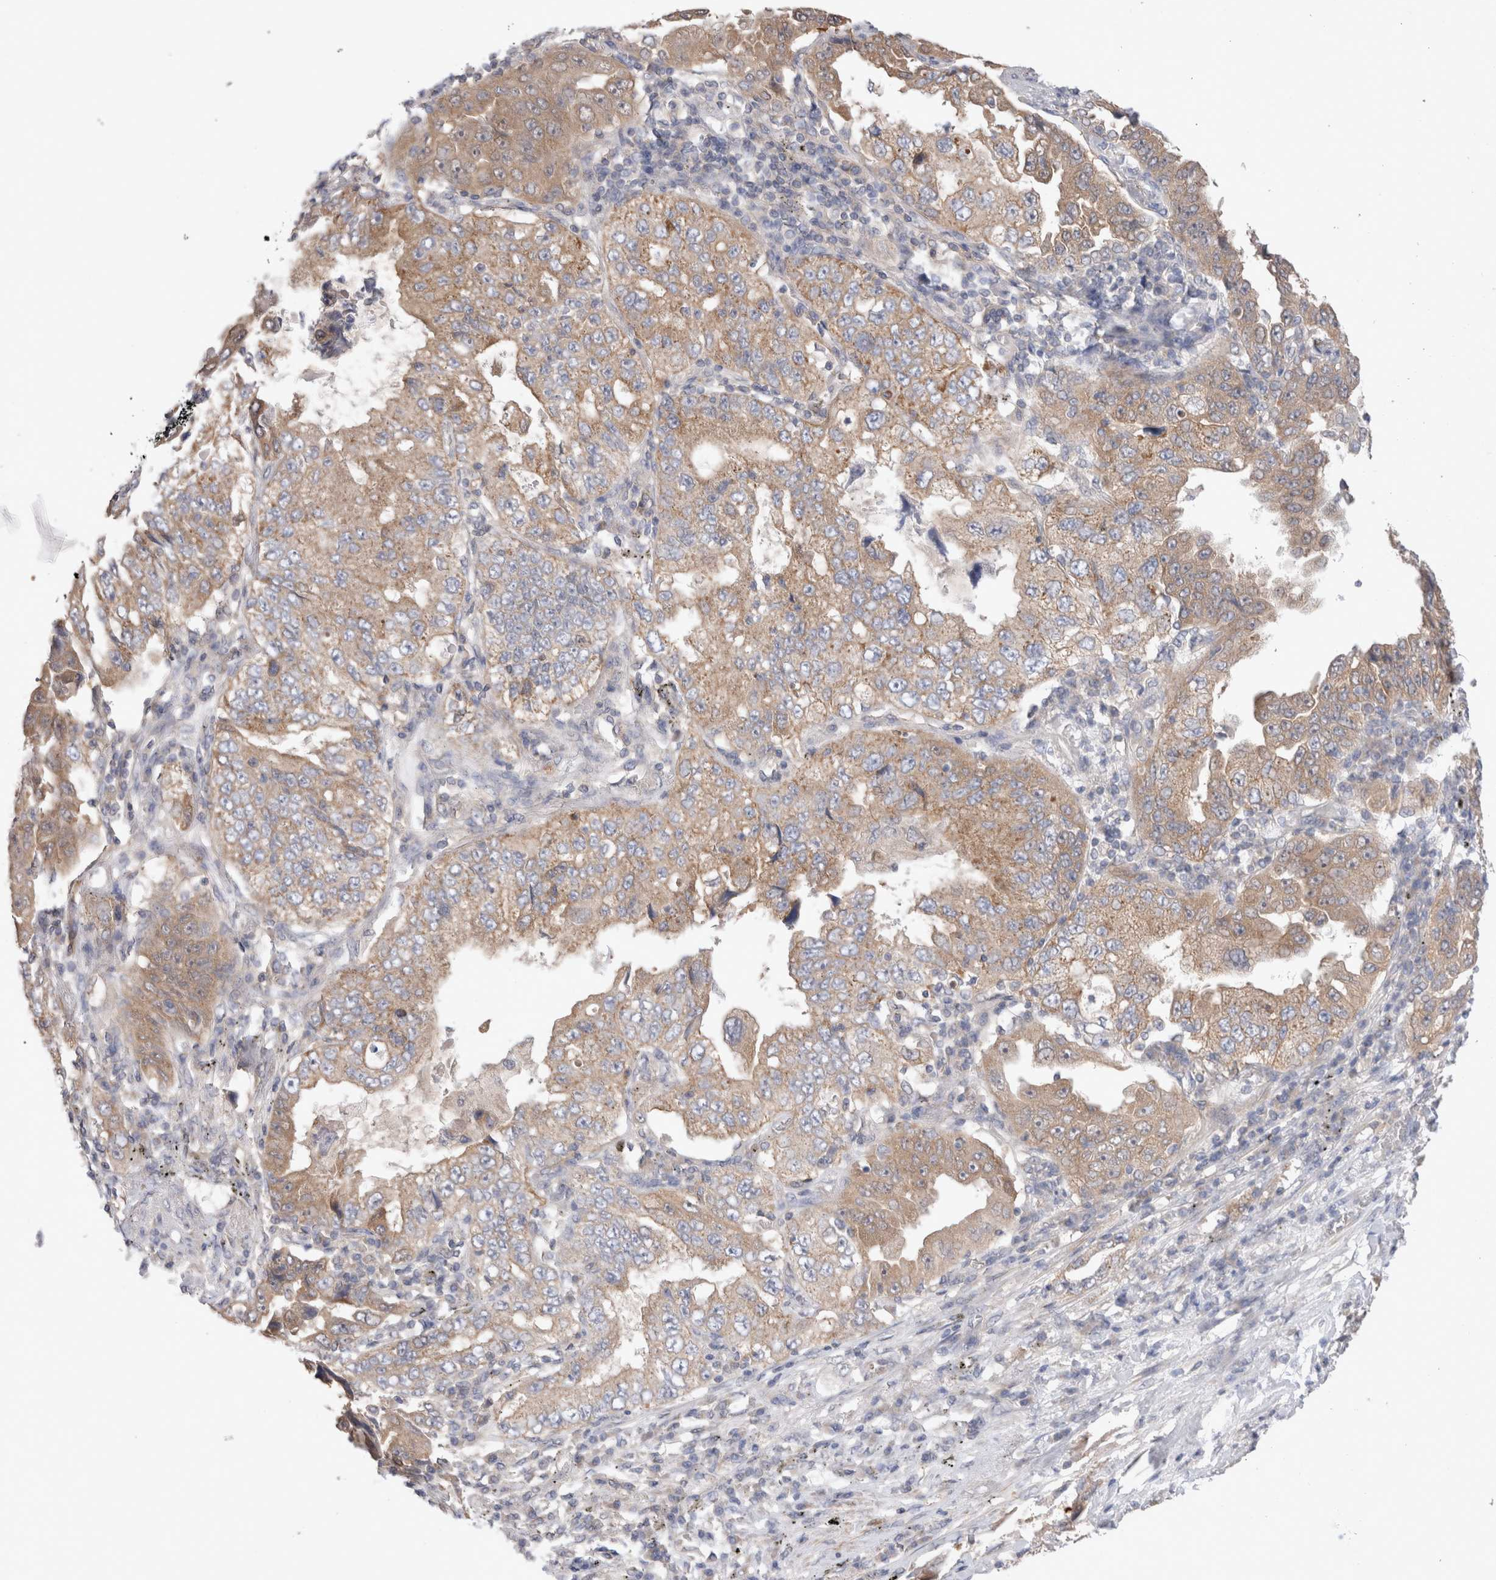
{"staining": {"intensity": "moderate", "quantity": ">75%", "location": "cytoplasmic/membranous"}, "tissue": "lung cancer", "cell_type": "Tumor cells", "image_type": "cancer", "snomed": [{"axis": "morphology", "description": "Adenocarcinoma, NOS"}, {"axis": "topography", "description": "Lung"}], "caption": "A photomicrograph of human lung cancer (adenocarcinoma) stained for a protein demonstrates moderate cytoplasmic/membranous brown staining in tumor cells. The staining is performed using DAB brown chromogen to label protein expression. The nuclei are counter-stained blue using hematoxylin.", "gene": "IFT74", "patient": {"sex": "female", "age": 51}}